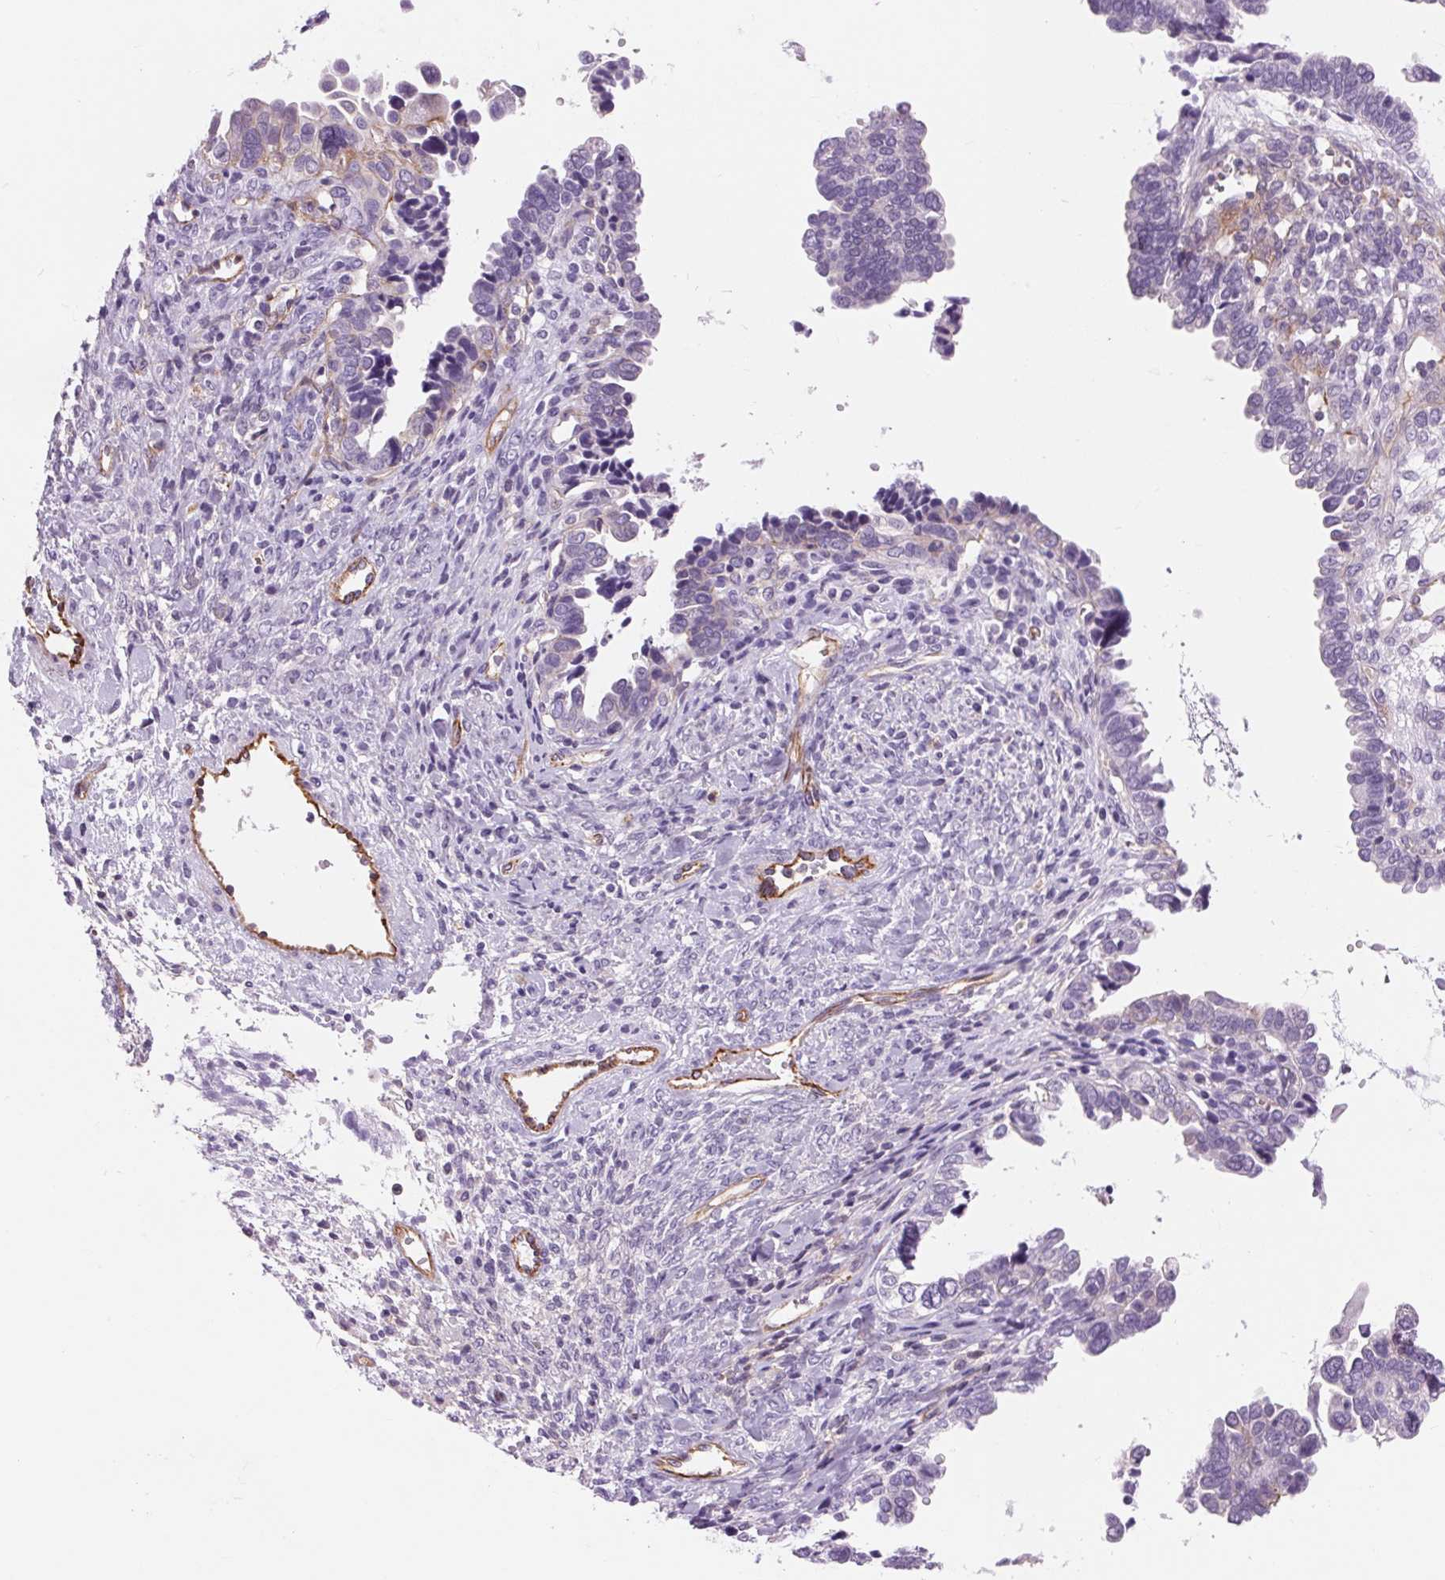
{"staining": {"intensity": "negative", "quantity": "none", "location": "none"}, "tissue": "ovarian cancer", "cell_type": "Tumor cells", "image_type": "cancer", "snomed": [{"axis": "morphology", "description": "Cystadenocarcinoma, serous, NOS"}, {"axis": "topography", "description": "Ovary"}], "caption": "High power microscopy photomicrograph of an immunohistochemistry (IHC) micrograph of ovarian cancer, revealing no significant positivity in tumor cells. The staining was performed using DAB to visualize the protein expression in brown, while the nuclei were stained in blue with hematoxylin (Magnification: 20x).", "gene": "DIXDC1", "patient": {"sex": "female", "age": 51}}